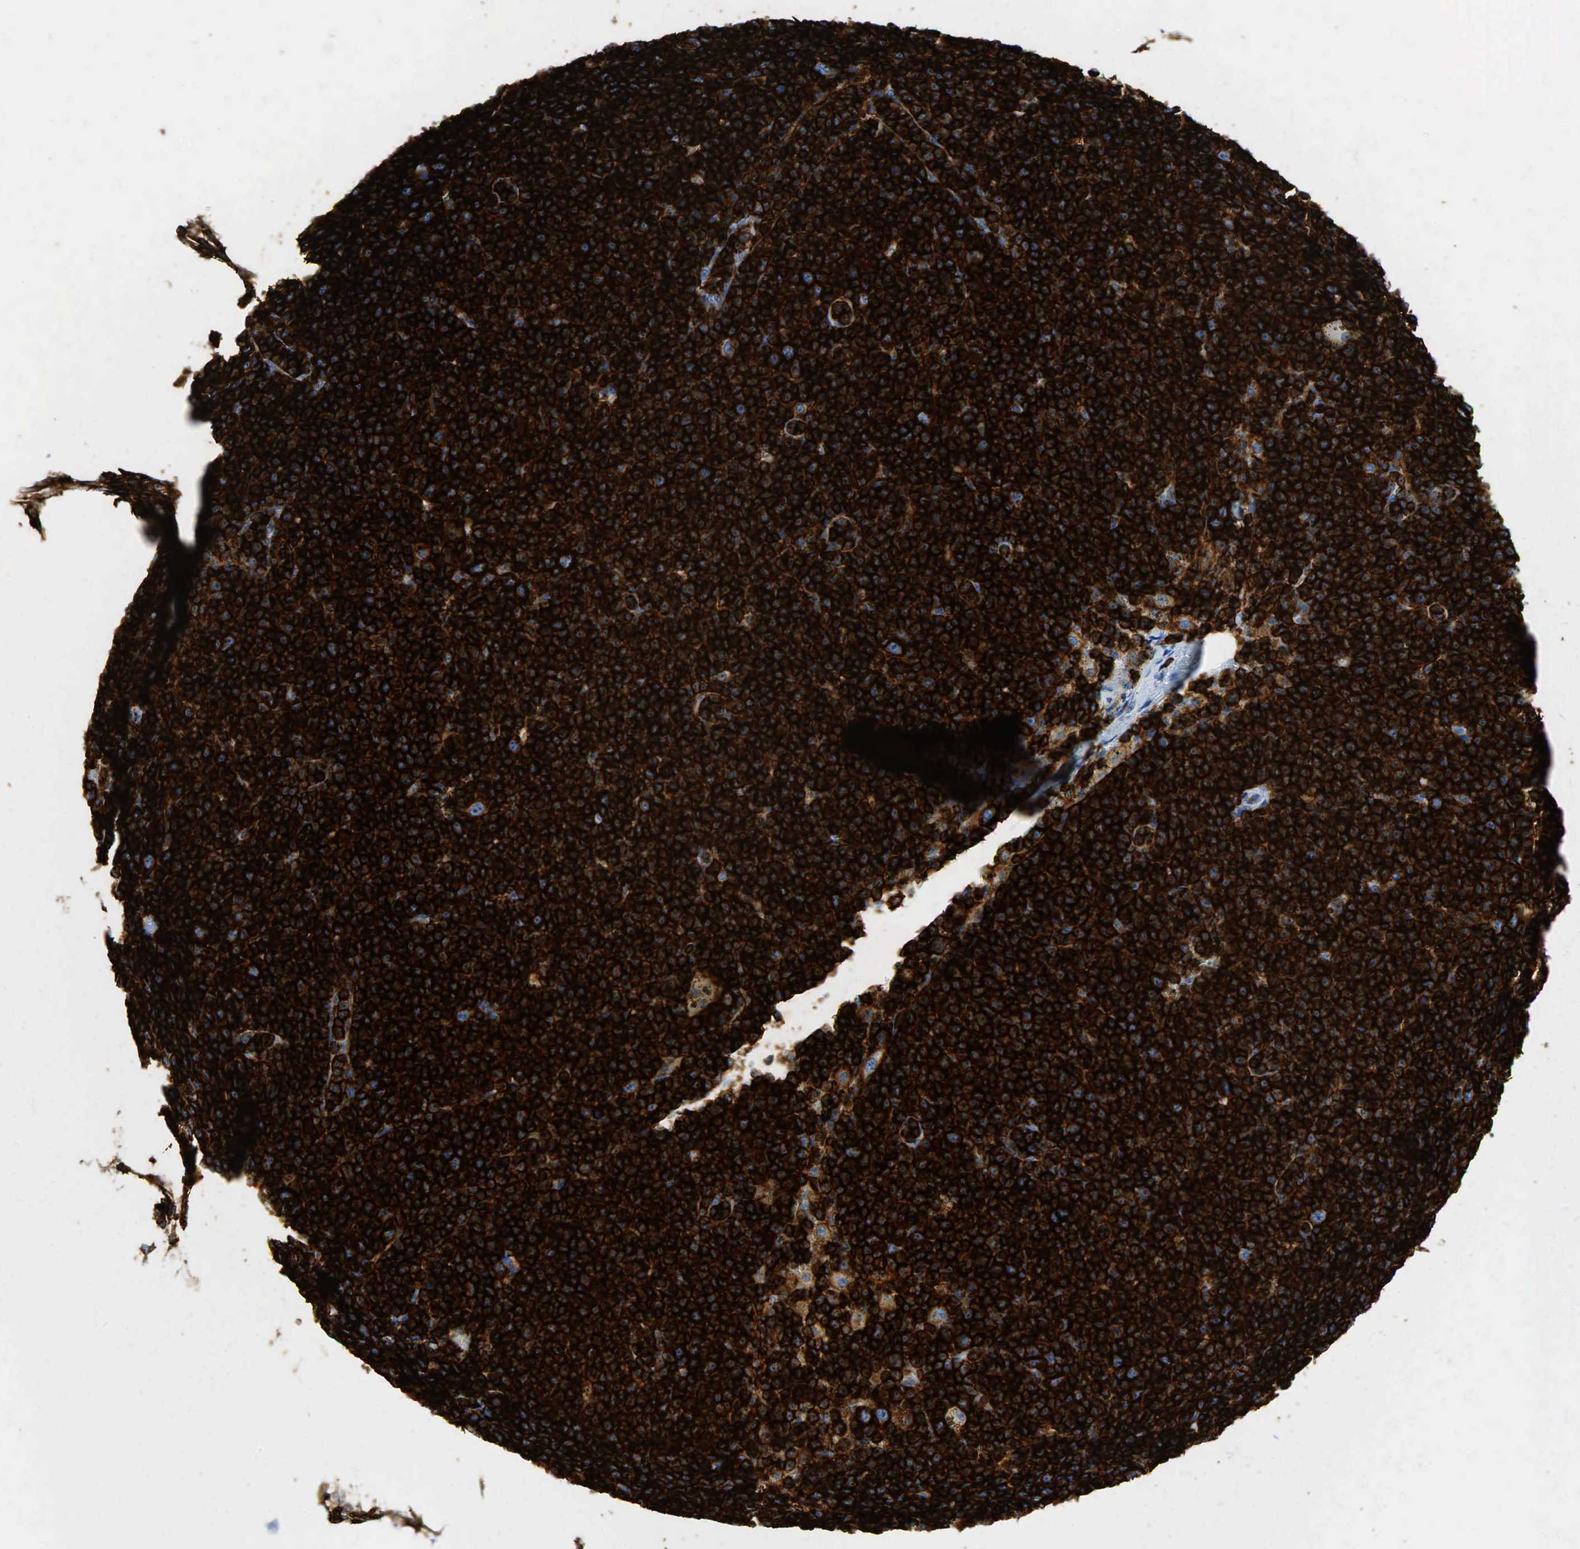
{"staining": {"intensity": "strong", "quantity": ">75%", "location": "cytoplasmic/membranous"}, "tissue": "lymphoma", "cell_type": "Tumor cells", "image_type": "cancer", "snomed": [{"axis": "morphology", "description": "Malignant lymphoma, non-Hodgkin's type, Low grade"}, {"axis": "topography", "description": "Lymph node"}], "caption": "Immunohistochemistry (DAB (3,3'-diaminobenzidine)) staining of human malignant lymphoma, non-Hodgkin's type (low-grade) shows strong cytoplasmic/membranous protein positivity in about >75% of tumor cells.", "gene": "PTPRC", "patient": {"sex": "male", "age": 50}}